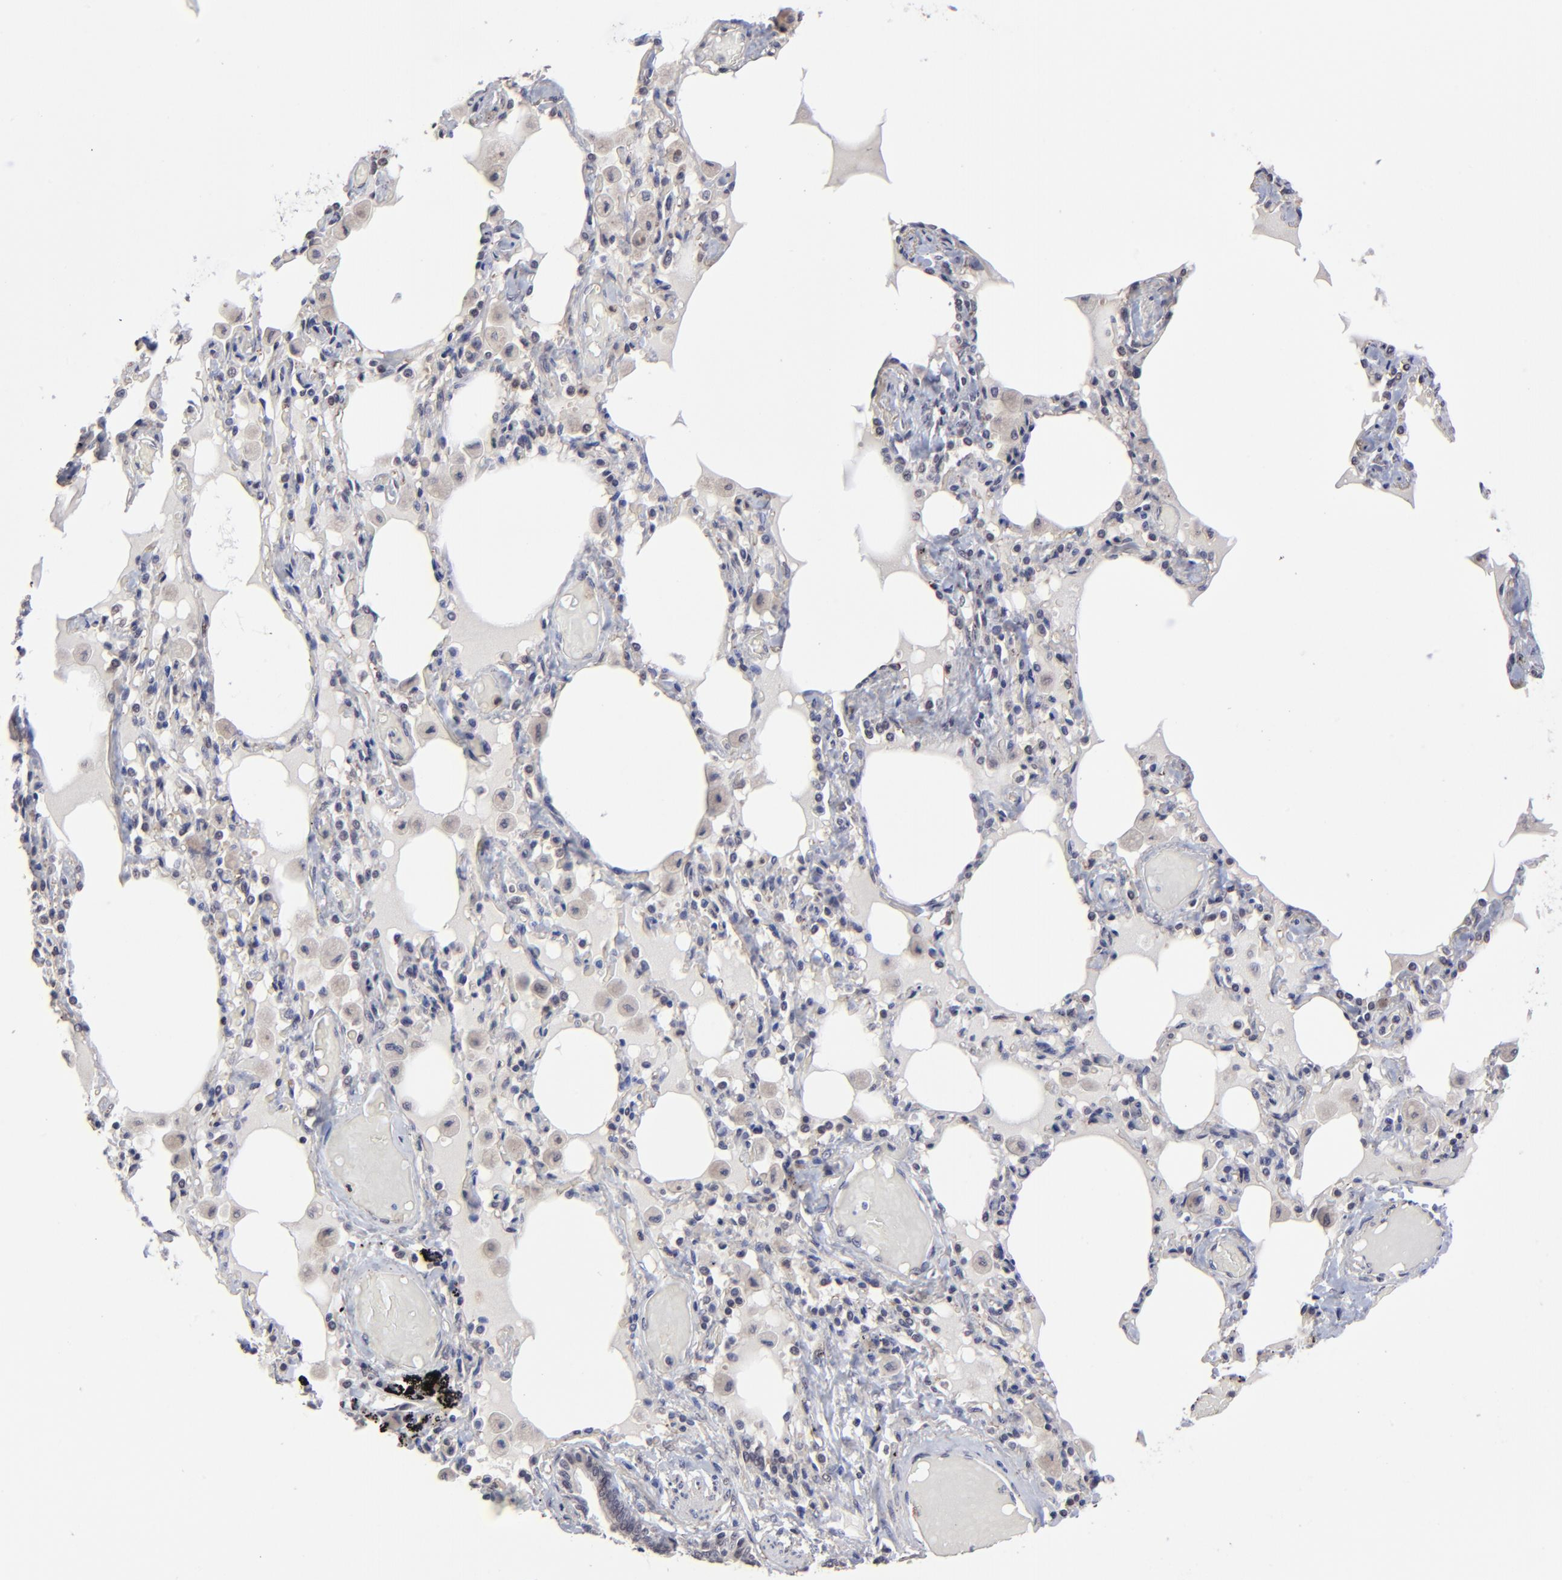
{"staining": {"intensity": "moderate", "quantity": "25%-75%", "location": "cytoplasmic/membranous,nuclear"}, "tissue": "bronchus", "cell_type": "Respiratory epithelial cells", "image_type": "normal", "snomed": [{"axis": "morphology", "description": "Normal tissue, NOS"}, {"axis": "morphology", "description": "Squamous cell carcinoma, NOS"}, {"axis": "topography", "description": "Bronchus"}, {"axis": "topography", "description": "Lung"}], "caption": "Immunohistochemistry (IHC) staining of normal bronchus, which demonstrates medium levels of moderate cytoplasmic/membranous,nuclear expression in about 25%-75% of respiratory epithelial cells indicating moderate cytoplasmic/membranous,nuclear protein positivity. The staining was performed using DAB (3,3'-diaminobenzidine) (brown) for protein detection and nuclei were counterstained in hematoxylin (blue).", "gene": "ZNF419", "patient": {"sex": "female", "age": 47}}